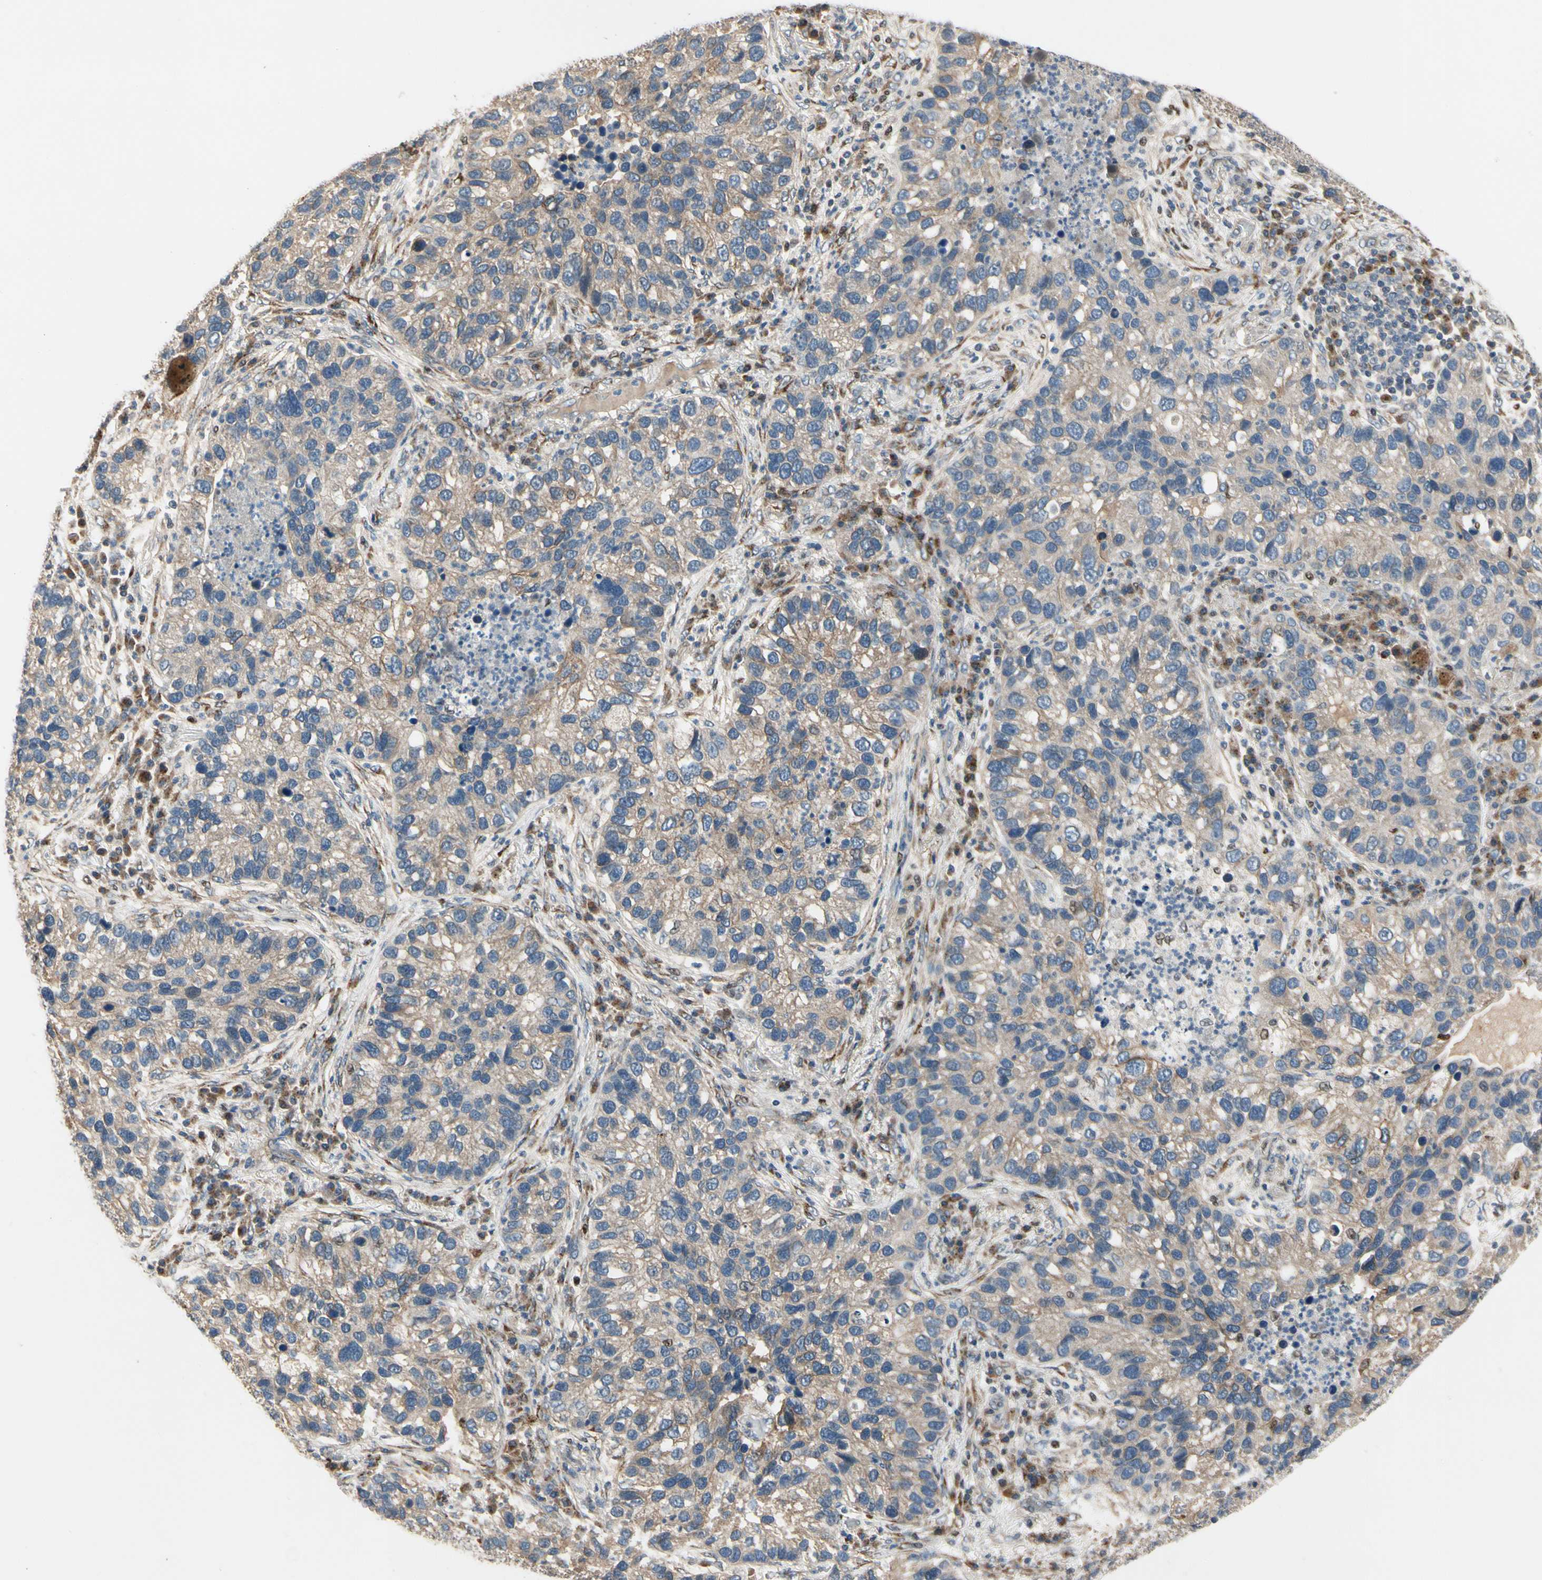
{"staining": {"intensity": "moderate", "quantity": "<25%", "location": "cytoplasmic/membranous"}, "tissue": "lung cancer", "cell_type": "Tumor cells", "image_type": "cancer", "snomed": [{"axis": "morphology", "description": "Normal tissue, NOS"}, {"axis": "morphology", "description": "Adenocarcinoma, NOS"}, {"axis": "topography", "description": "Bronchus"}, {"axis": "topography", "description": "Lung"}], "caption": "Immunohistochemical staining of lung cancer reveals low levels of moderate cytoplasmic/membranous expression in about <25% of tumor cells. The protein of interest is shown in brown color, while the nuclei are stained blue.", "gene": "CGREF1", "patient": {"sex": "male", "age": 54}}